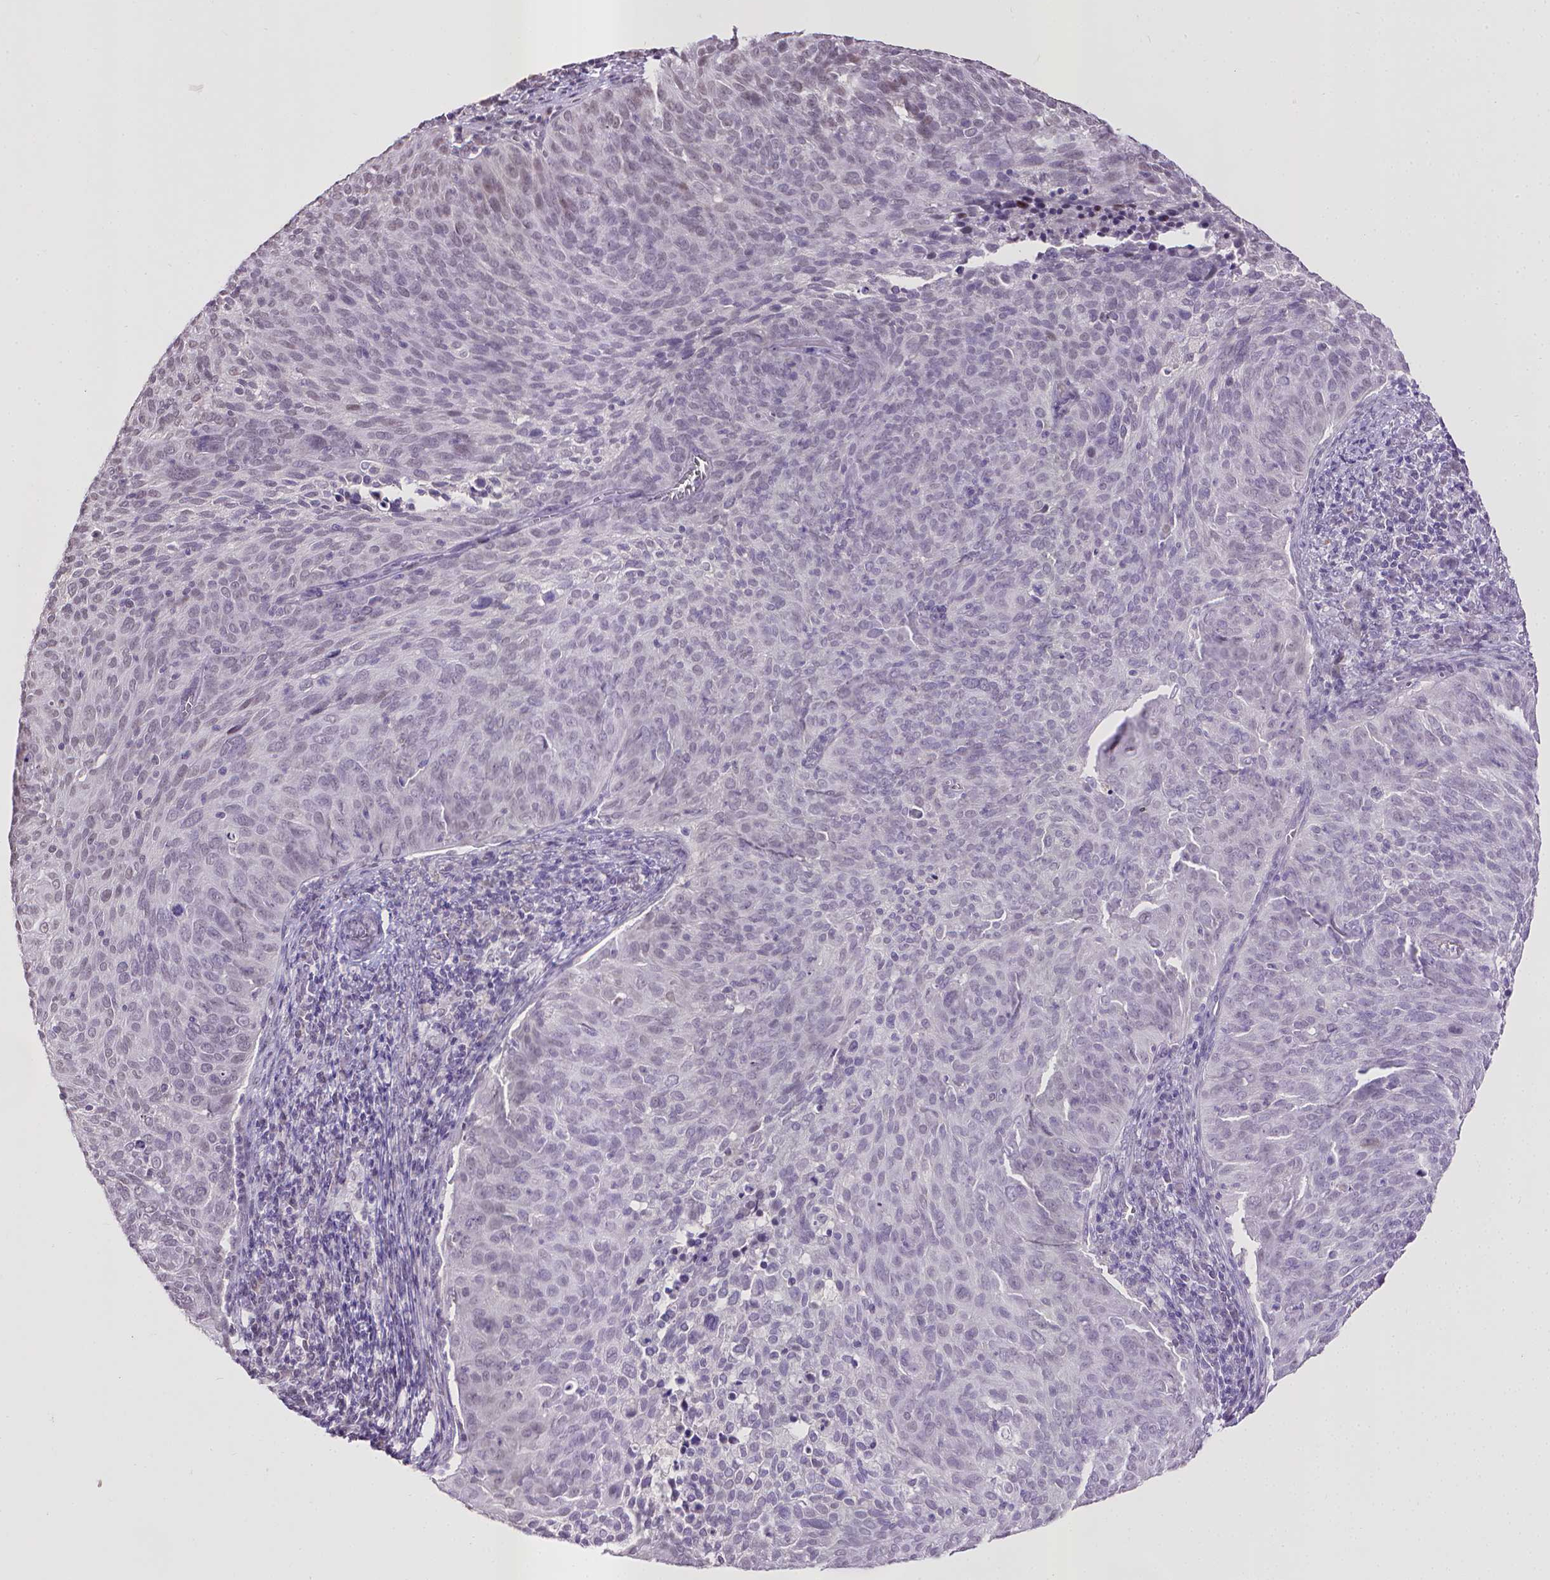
{"staining": {"intensity": "negative", "quantity": "none", "location": "none"}, "tissue": "cervical cancer", "cell_type": "Tumor cells", "image_type": "cancer", "snomed": [{"axis": "morphology", "description": "Squamous cell carcinoma, NOS"}, {"axis": "topography", "description": "Cervix"}], "caption": "A high-resolution histopathology image shows immunohistochemistry (IHC) staining of cervical squamous cell carcinoma, which reveals no significant positivity in tumor cells.", "gene": "KMO", "patient": {"sex": "female", "age": 39}}